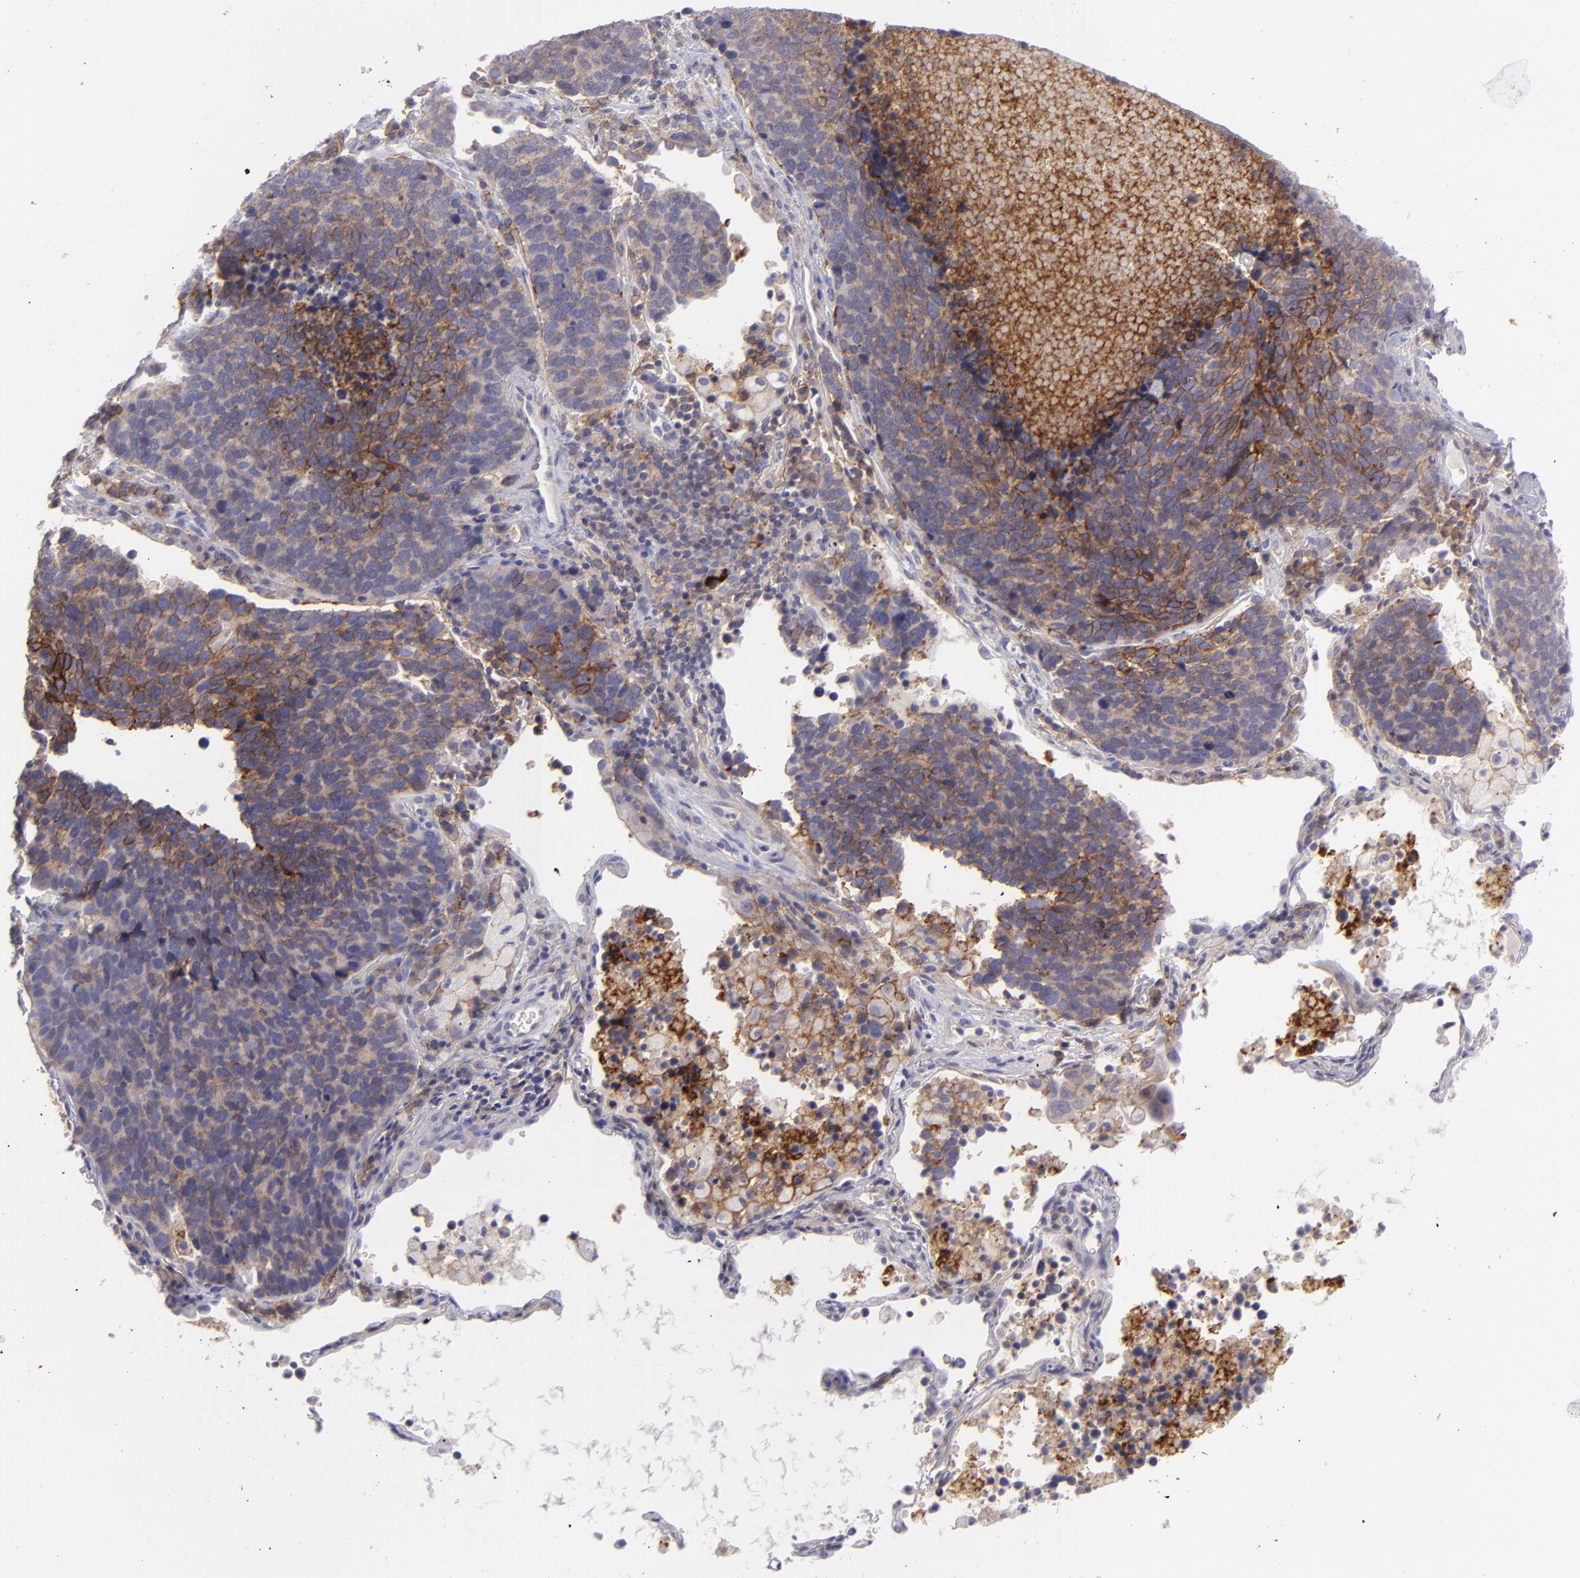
{"staining": {"intensity": "weak", "quantity": ">75%", "location": "cytoplasmic/membranous"}, "tissue": "lung cancer", "cell_type": "Tumor cells", "image_type": "cancer", "snomed": [{"axis": "morphology", "description": "Neoplasm, malignant, NOS"}, {"axis": "topography", "description": "Lung"}], "caption": "Immunohistochemical staining of lung cancer reveals low levels of weak cytoplasmic/membranous positivity in about >75% of tumor cells.", "gene": "BSG", "patient": {"sex": "female", "age": 75}}